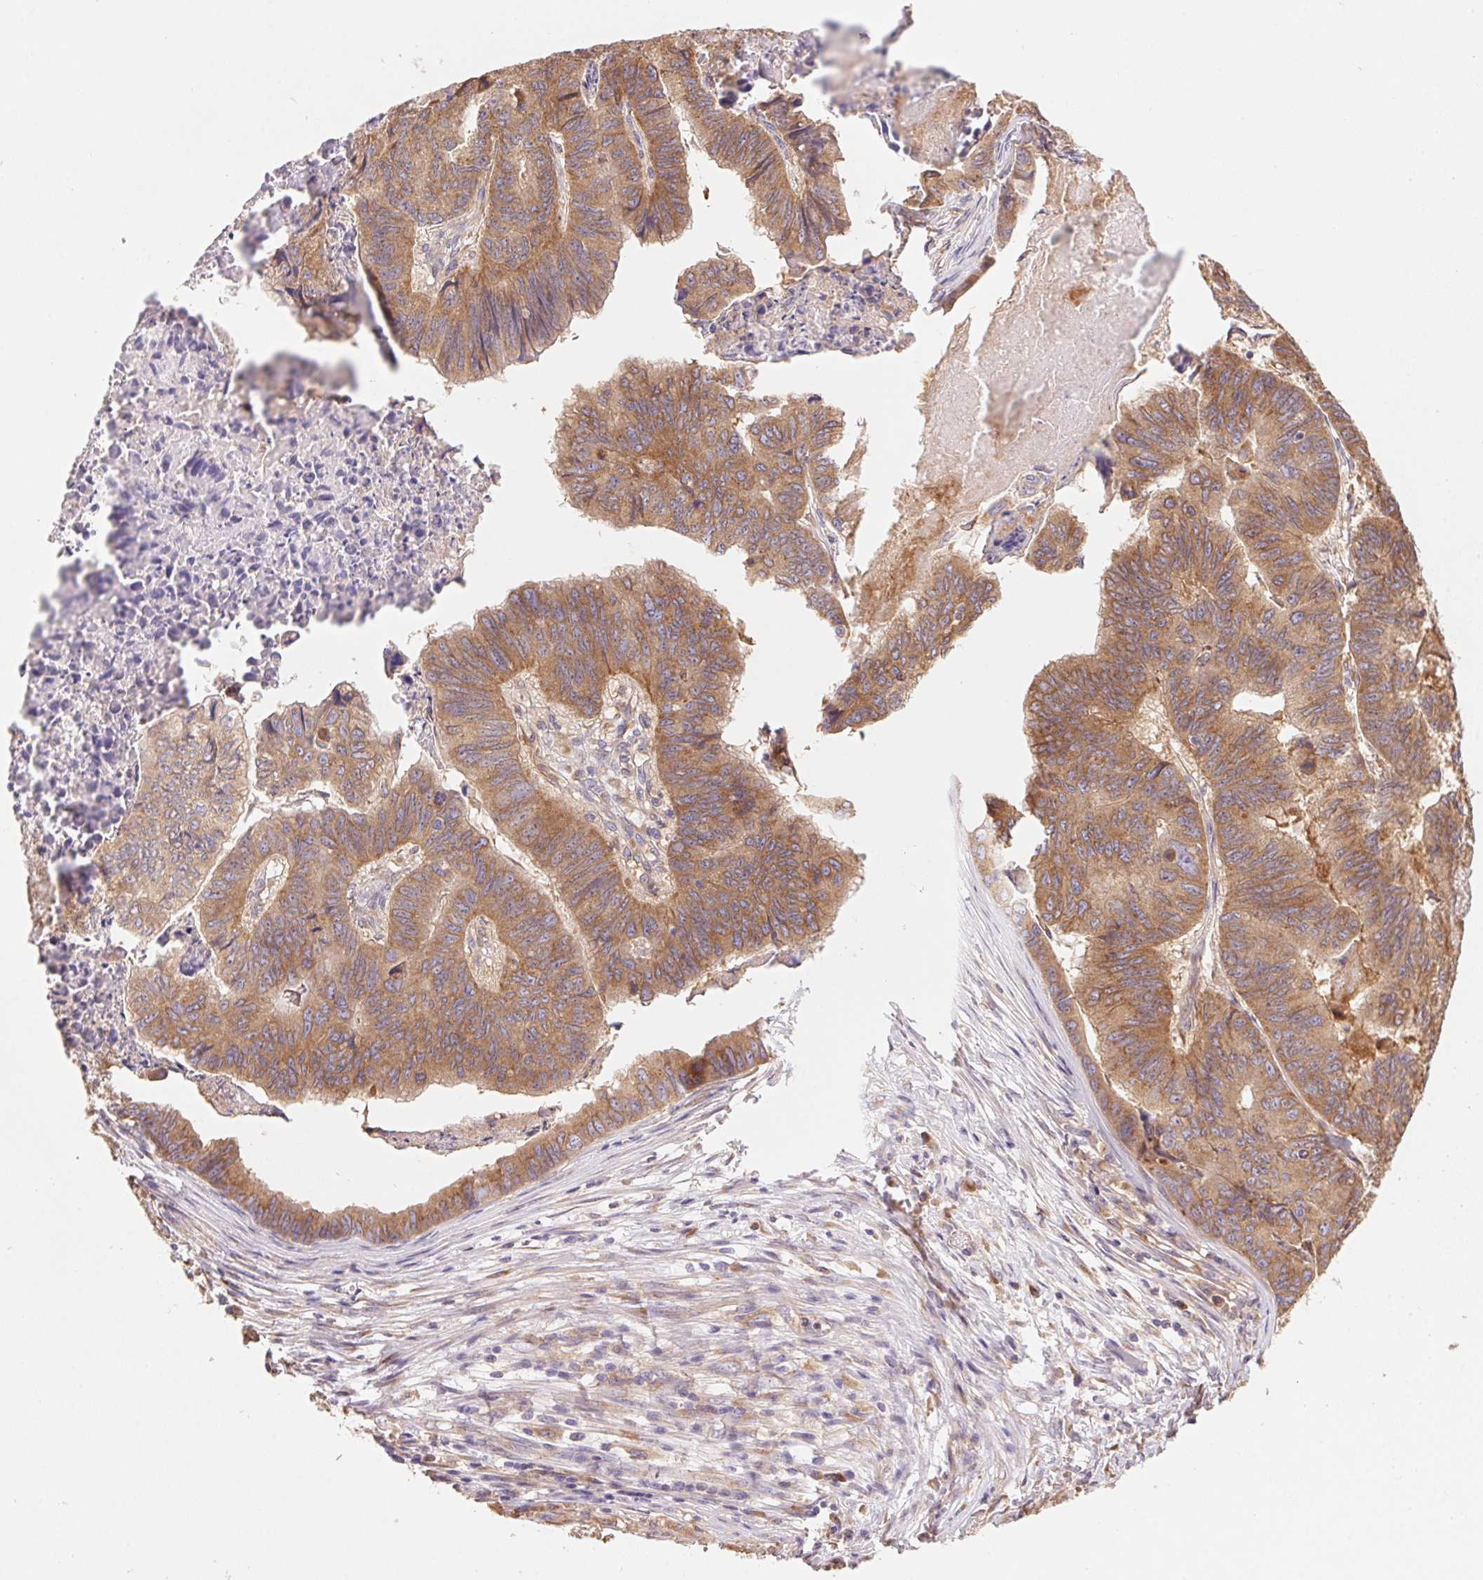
{"staining": {"intensity": "moderate", "quantity": ">75%", "location": "cytoplasmic/membranous"}, "tissue": "stomach cancer", "cell_type": "Tumor cells", "image_type": "cancer", "snomed": [{"axis": "morphology", "description": "Adenocarcinoma, NOS"}, {"axis": "topography", "description": "Stomach, lower"}], "caption": "Adenocarcinoma (stomach) stained with a protein marker shows moderate staining in tumor cells.", "gene": "RAB1A", "patient": {"sex": "male", "age": 77}}